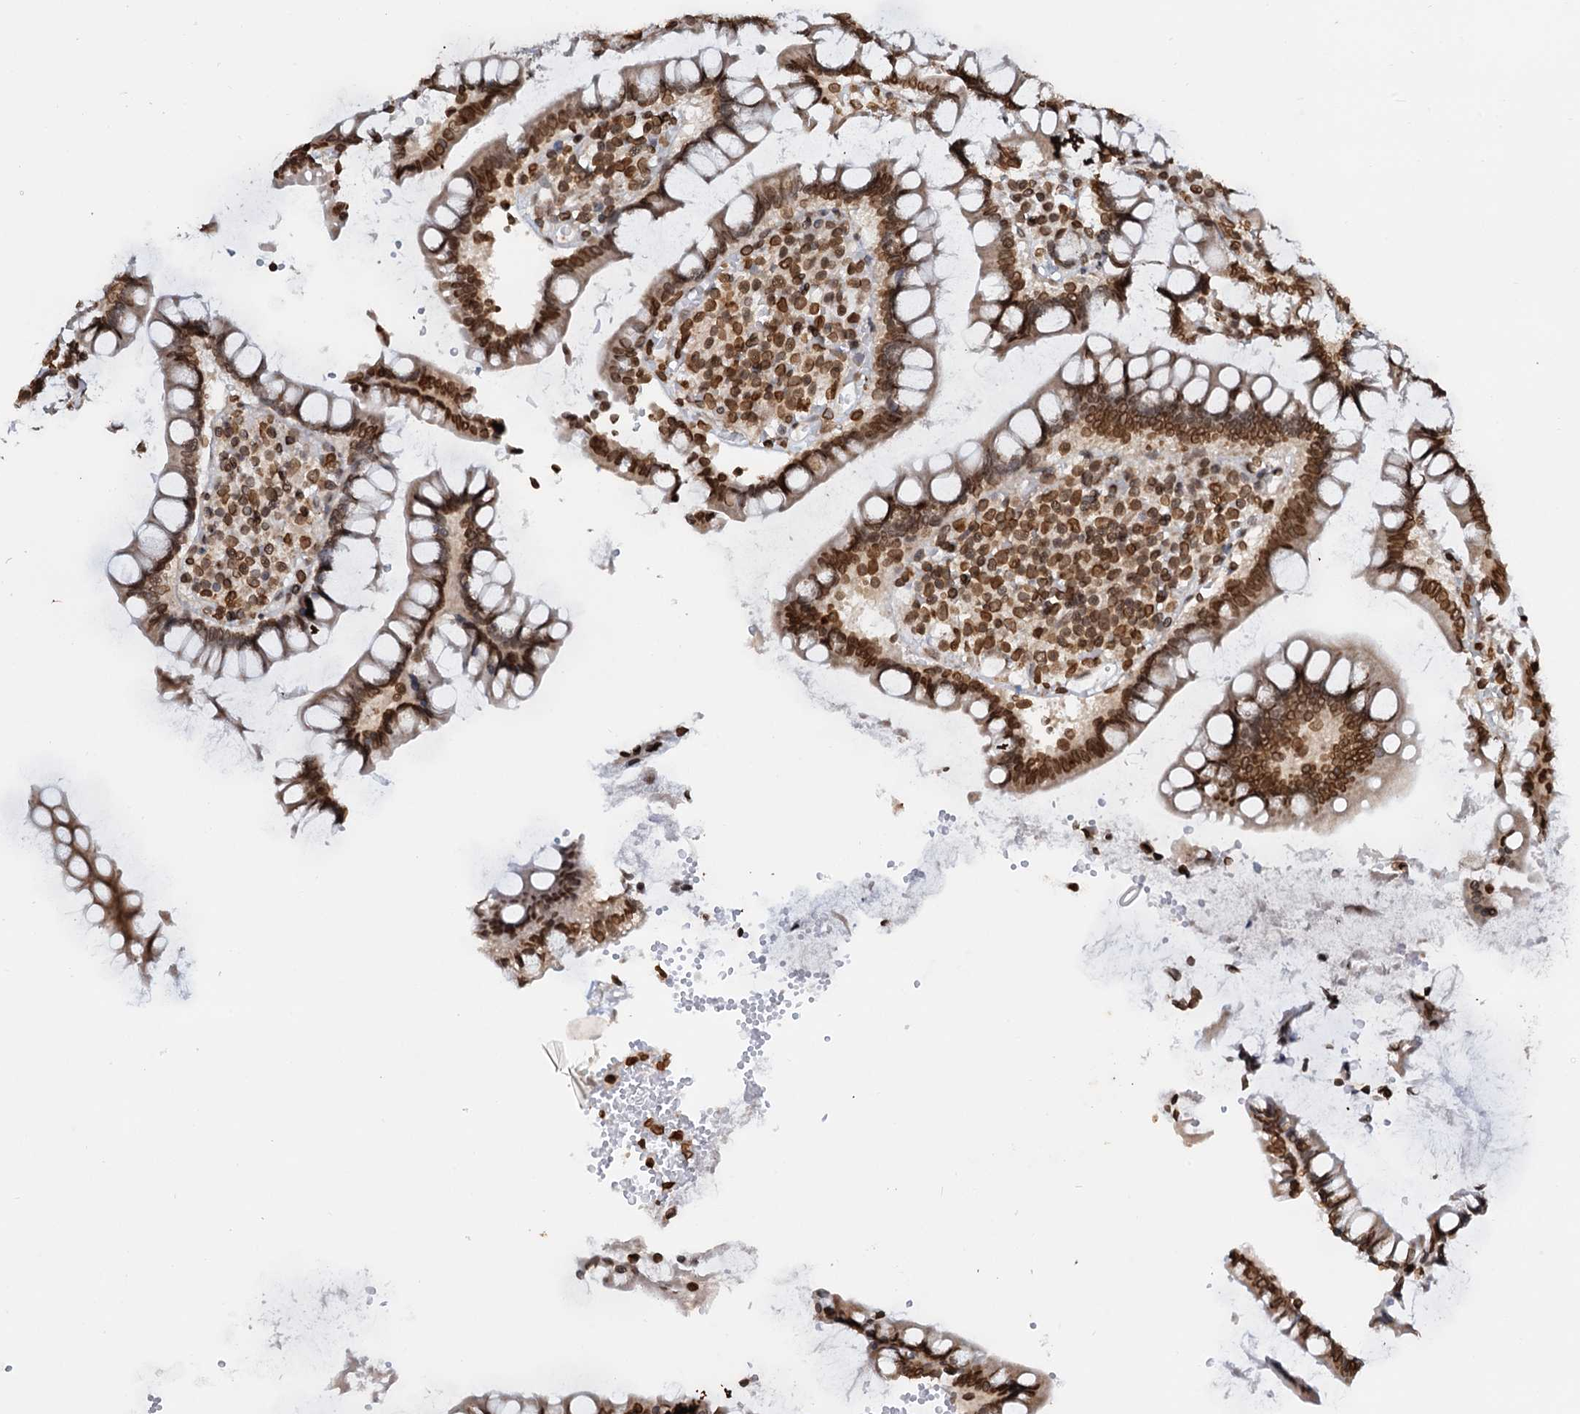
{"staining": {"intensity": "negative", "quantity": "none", "location": "none"}, "tissue": "colon", "cell_type": "Endothelial cells", "image_type": "normal", "snomed": [{"axis": "morphology", "description": "Normal tissue, NOS"}, {"axis": "topography", "description": "Colon"}], "caption": "Colon stained for a protein using IHC demonstrates no staining endothelial cells.", "gene": "ZC3H13", "patient": {"sex": "female", "age": 79}}